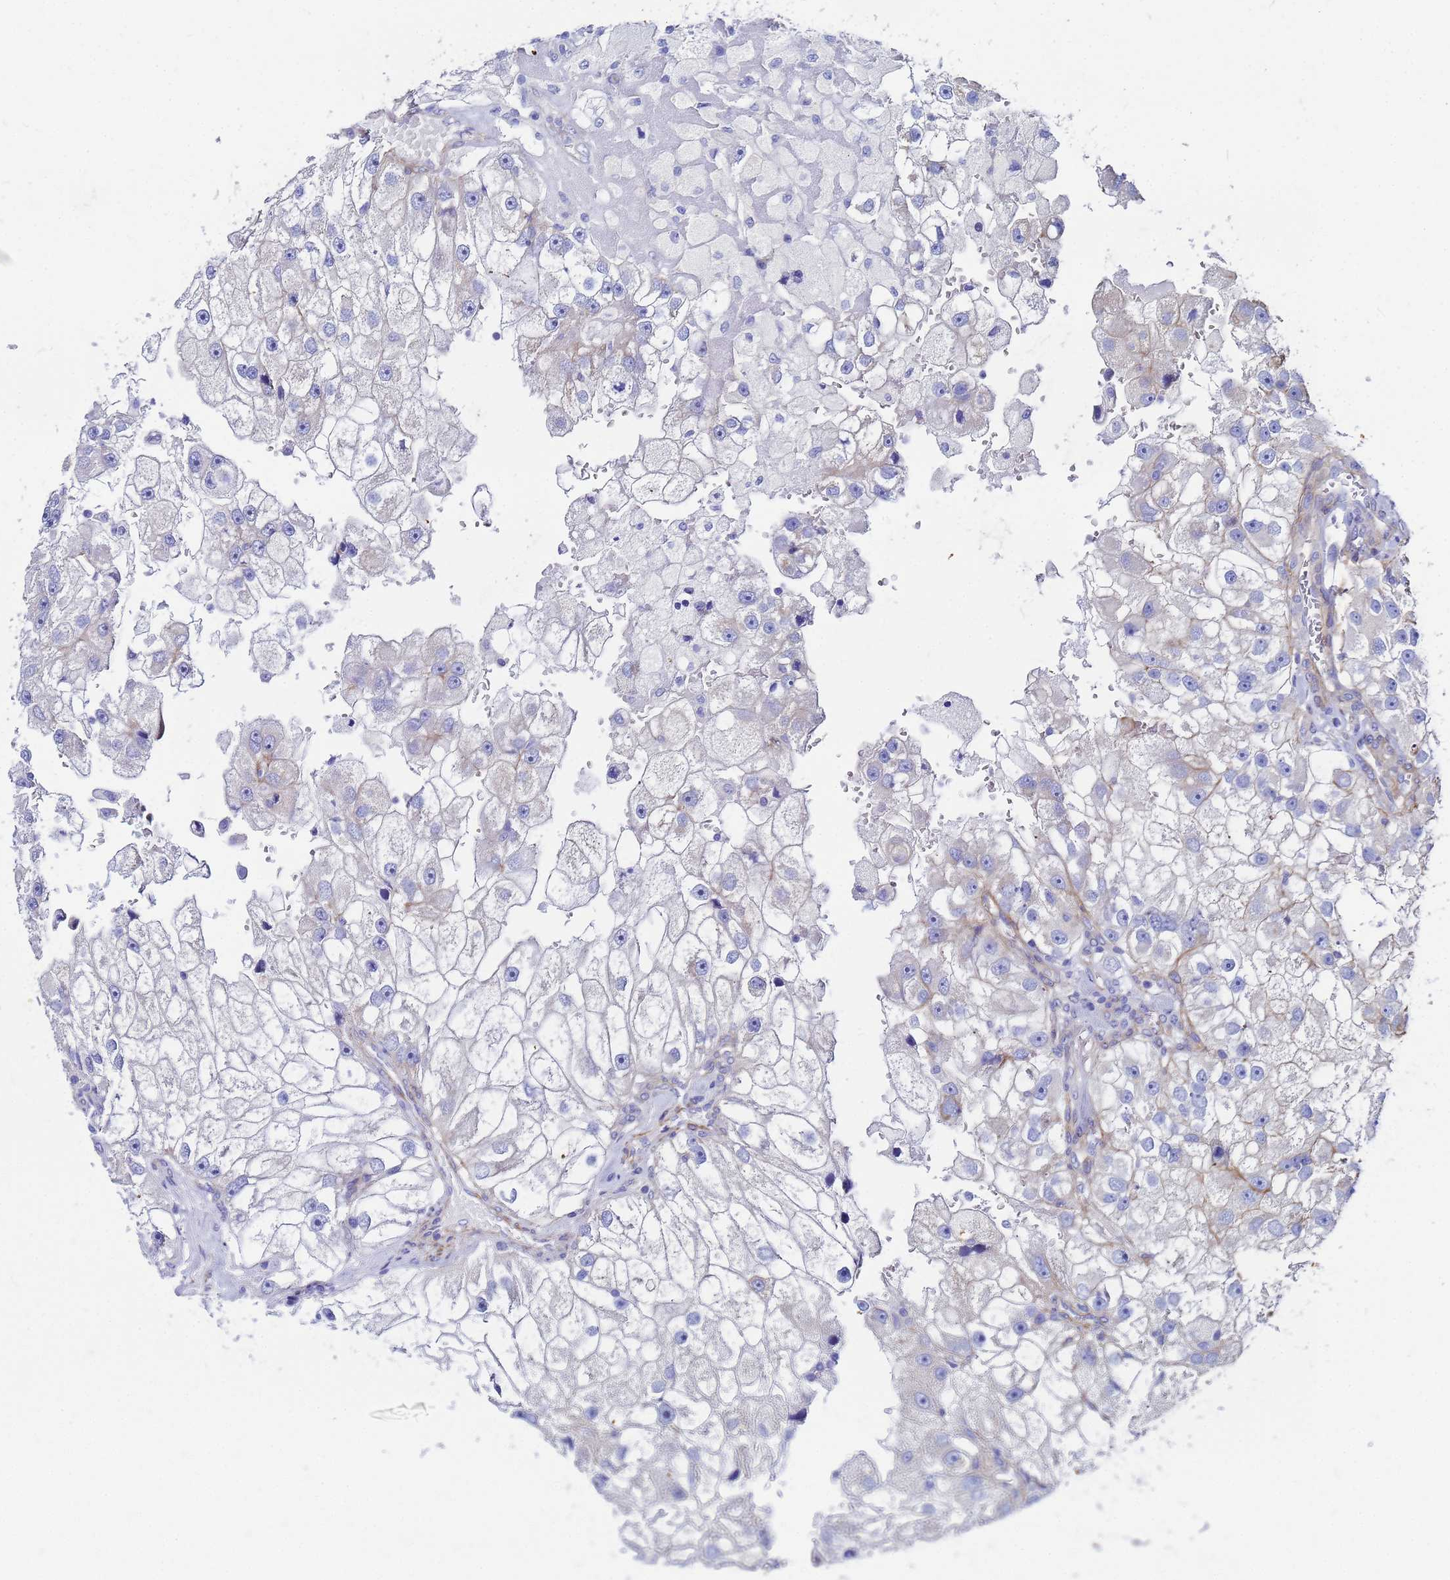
{"staining": {"intensity": "negative", "quantity": "none", "location": "none"}, "tissue": "renal cancer", "cell_type": "Tumor cells", "image_type": "cancer", "snomed": [{"axis": "morphology", "description": "Adenocarcinoma, NOS"}, {"axis": "topography", "description": "Kidney"}], "caption": "The histopathology image displays no significant staining in tumor cells of adenocarcinoma (renal). Nuclei are stained in blue.", "gene": "RAB39B", "patient": {"sex": "male", "age": 63}}